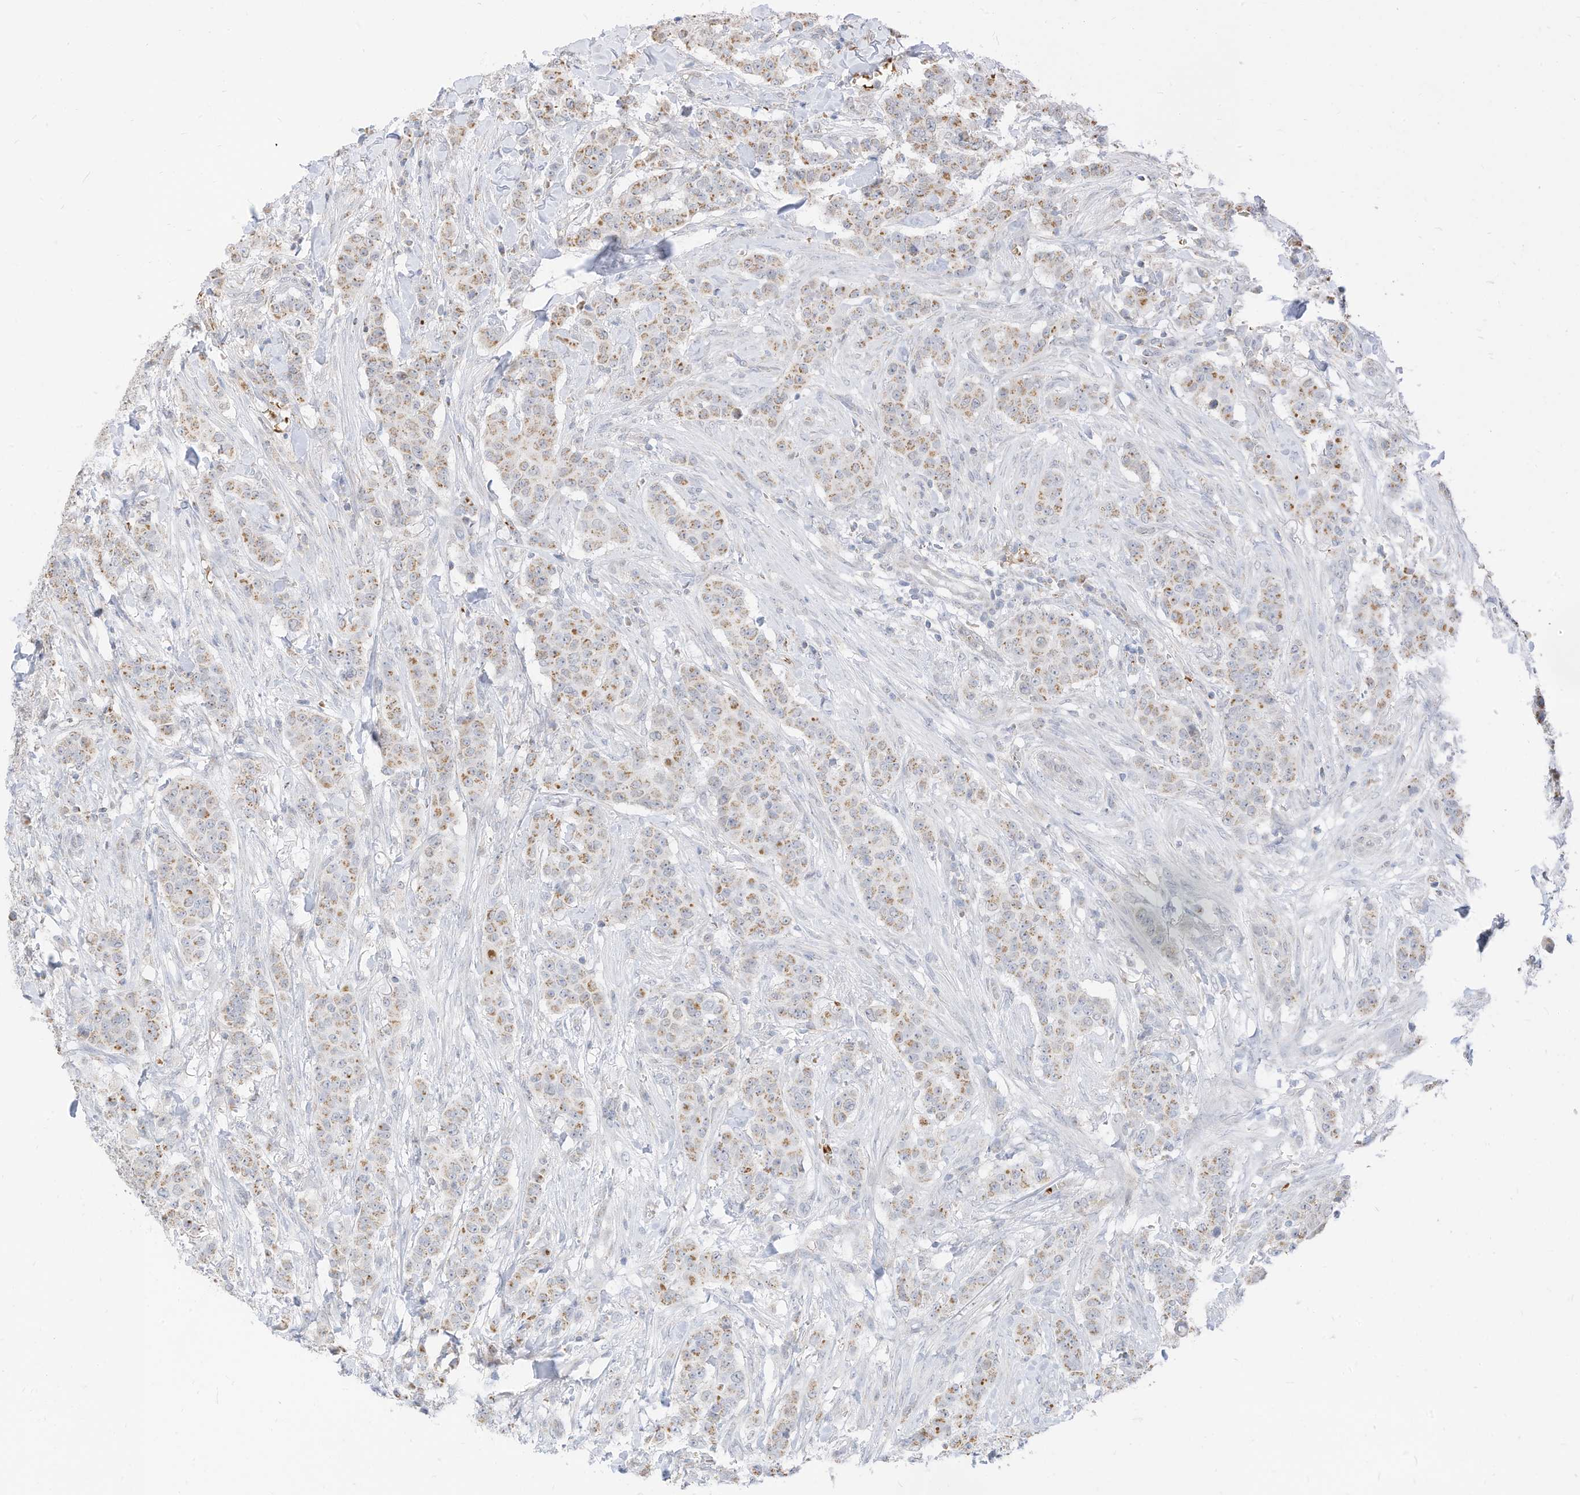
{"staining": {"intensity": "moderate", "quantity": "25%-75%", "location": "cytoplasmic/membranous"}, "tissue": "breast cancer", "cell_type": "Tumor cells", "image_type": "cancer", "snomed": [{"axis": "morphology", "description": "Duct carcinoma"}, {"axis": "topography", "description": "Breast"}], "caption": "Tumor cells reveal medium levels of moderate cytoplasmic/membranous staining in about 25%-75% of cells in breast cancer. The staining was performed using DAB (3,3'-diaminobenzidine), with brown indicating positive protein expression. Nuclei are stained blue with hematoxylin.", "gene": "MTUS2", "patient": {"sex": "female", "age": 40}}